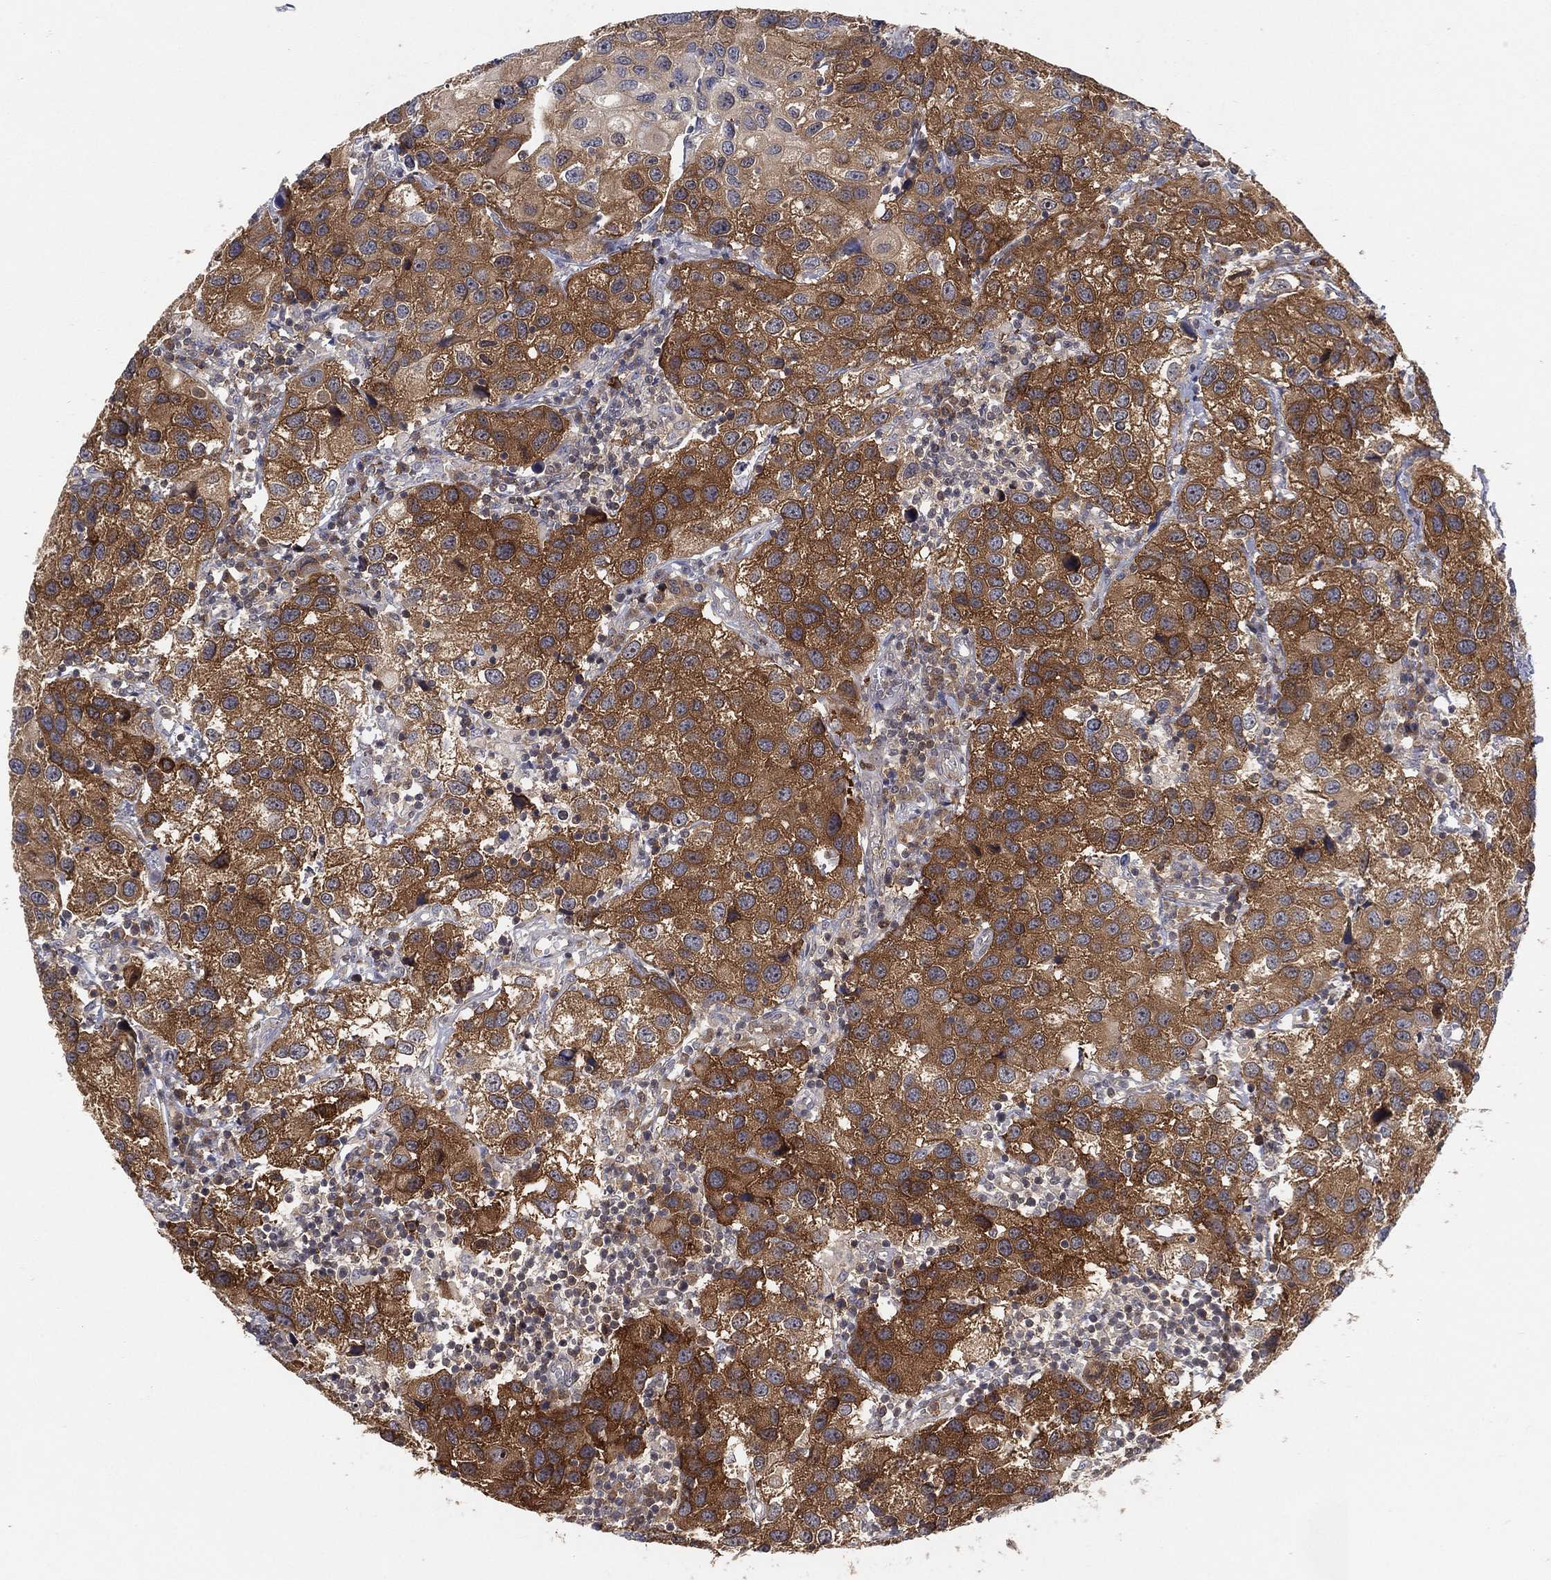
{"staining": {"intensity": "strong", "quantity": ">75%", "location": "cytoplasmic/membranous"}, "tissue": "urothelial cancer", "cell_type": "Tumor cells", "image_type": "cancer", "snomed": [{"axis": "morphology", "description": "Urothelial carcinoma, High grade"}, {"axis": "topography", "description": "Urinary bladder"}], "caption": "Immunohistochemistry image of urothelial cancer stained for a protein (brown), which shows high levels of strong cytoplasmic/membranous expression in approximately >75% of tumor cells.", "gene": "TMTC4", "patient": {"sex": "male", "age": 79}}